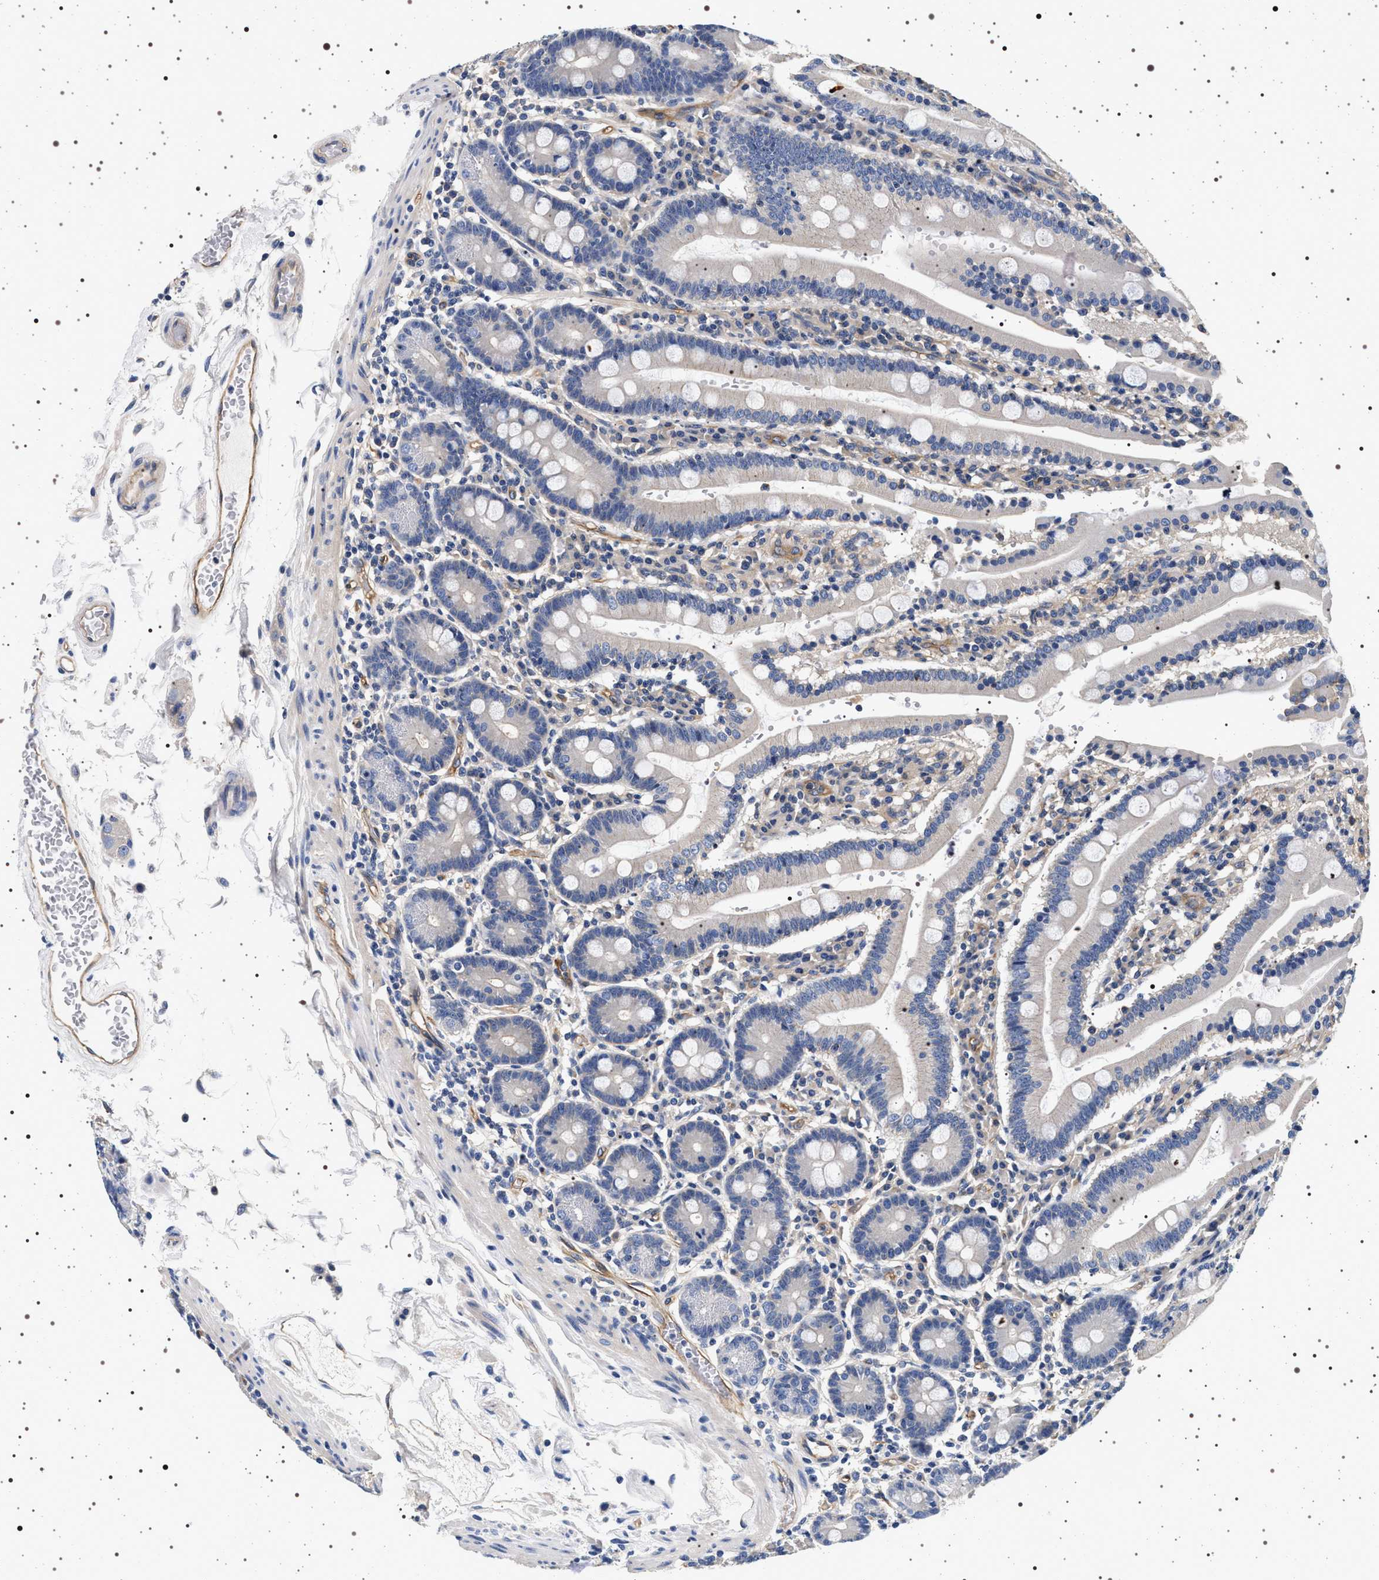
{"staining": {"intensity": "negative", "quantity": "none", "location": "none"}, "tissue": "duodenum", "cell_type": "Glandular cells", "image_type": "normal", "snomed": [{"axis": "morphology", "description": "Normal tissue, NOS"}, {"axis": "topography", "description": "Small intestine, NOS"}], "caption": "DAB (3,3'-diaminobenzidine) immunohistochemical staining of unremarkable human duodenum exhibits no significant expression in glandular cells.", "gene": "HSD17B1", "patient": {"sex": "female", "age": 71}}